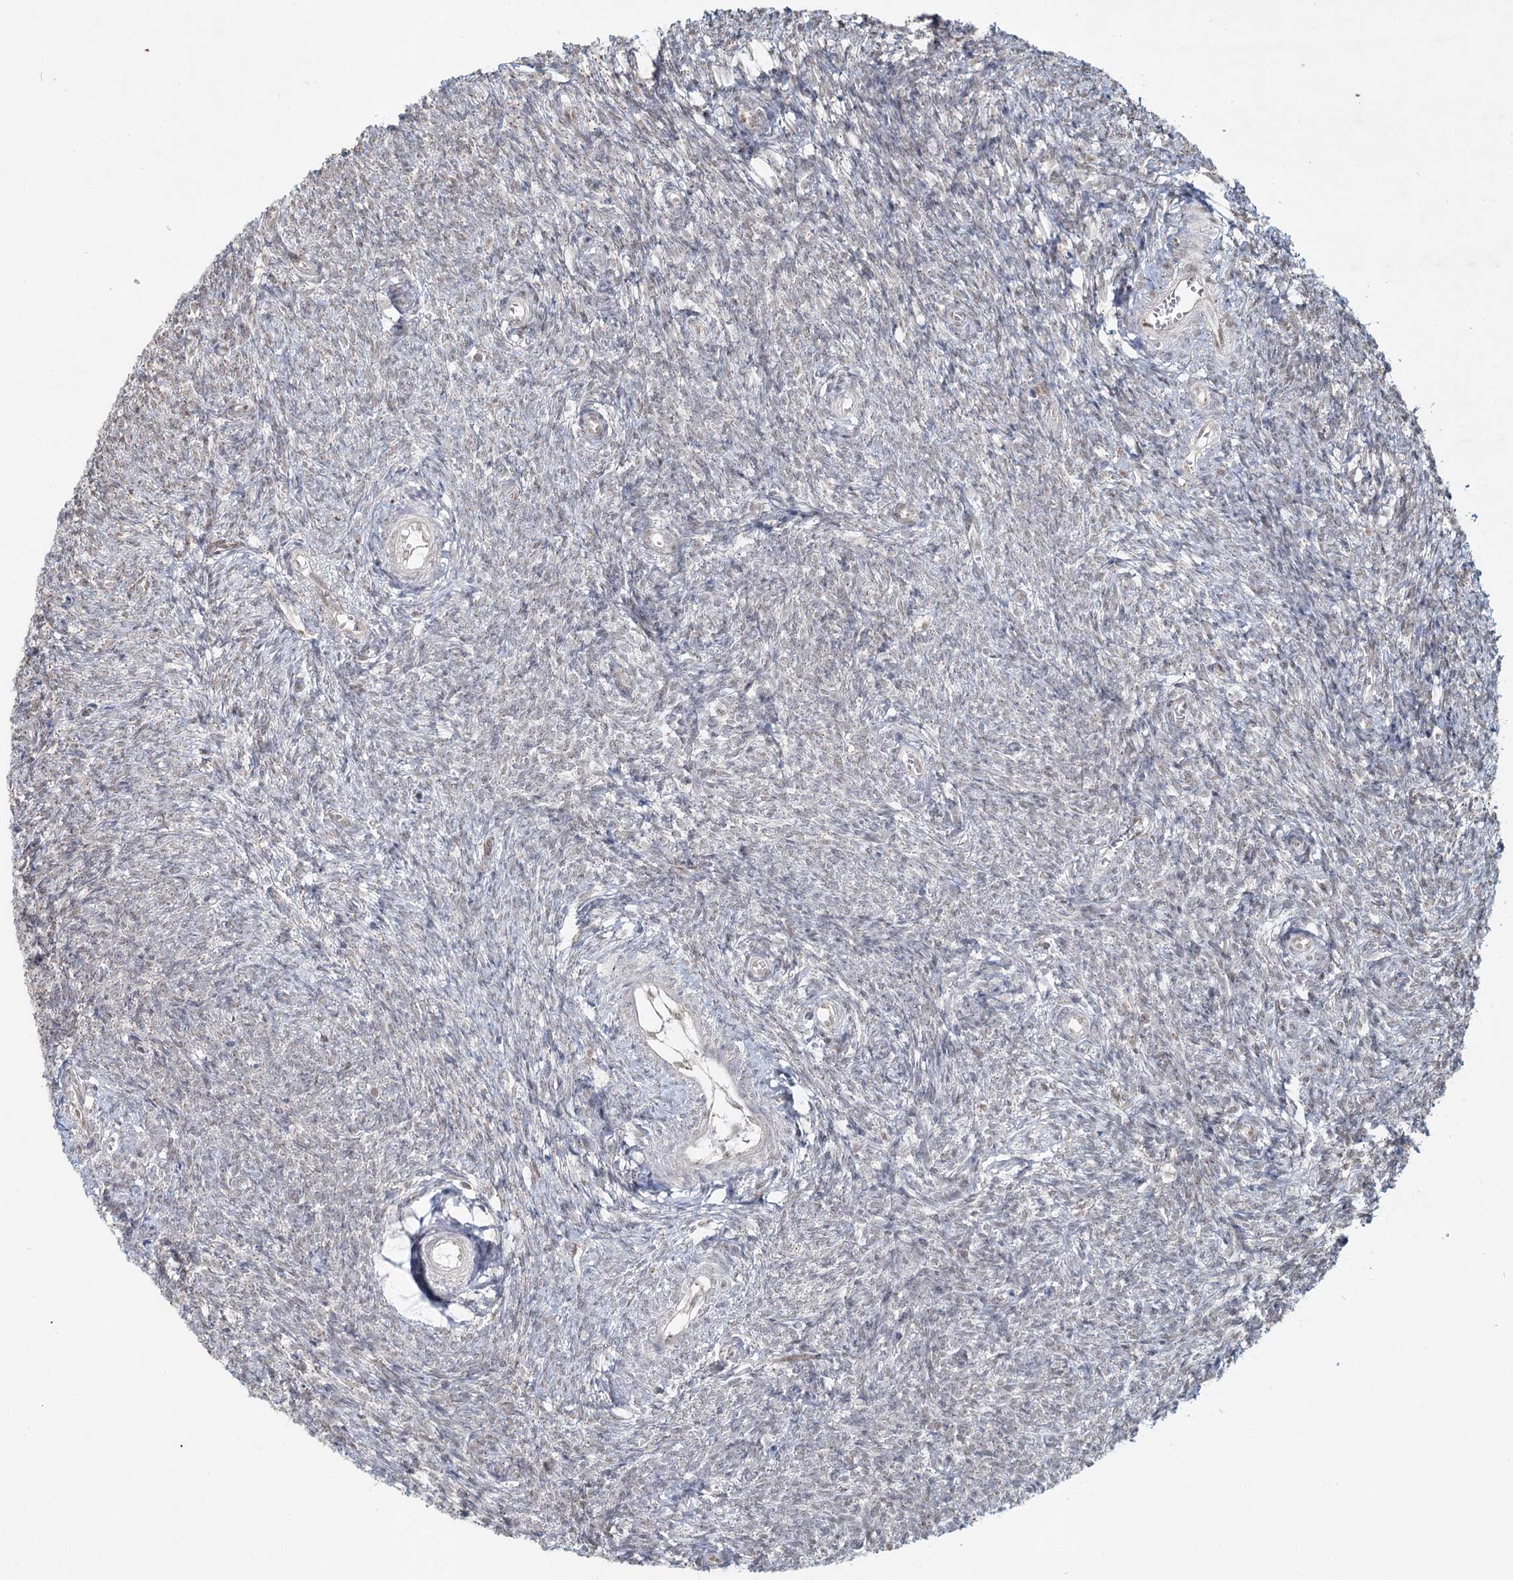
{"staining": {"intensity": "moderate", "quantity": "25%-75%", "location": "nuclear"}, "tissue": "ovary", "cell_type": "Ovarian stroma cells", "image_type": "normal", "snomed": [{"axis": "morphology", "description": "Normal tissue, NOS"}, {"axis": "topography", "description": "Ovary"}], "caption": "Brown immunohistochemical staining in normal ovary shows moderate nuclear positivity in about 25%-75% of ovarian stroma cells. The staining was performed using DAB to visualize the protein expression in brown, while the nuclei were stained in blue with hematoxylin (Magnification: 20x).", "gene": "GPALPP1", "patient": {"sex": "female", "age": 44}}